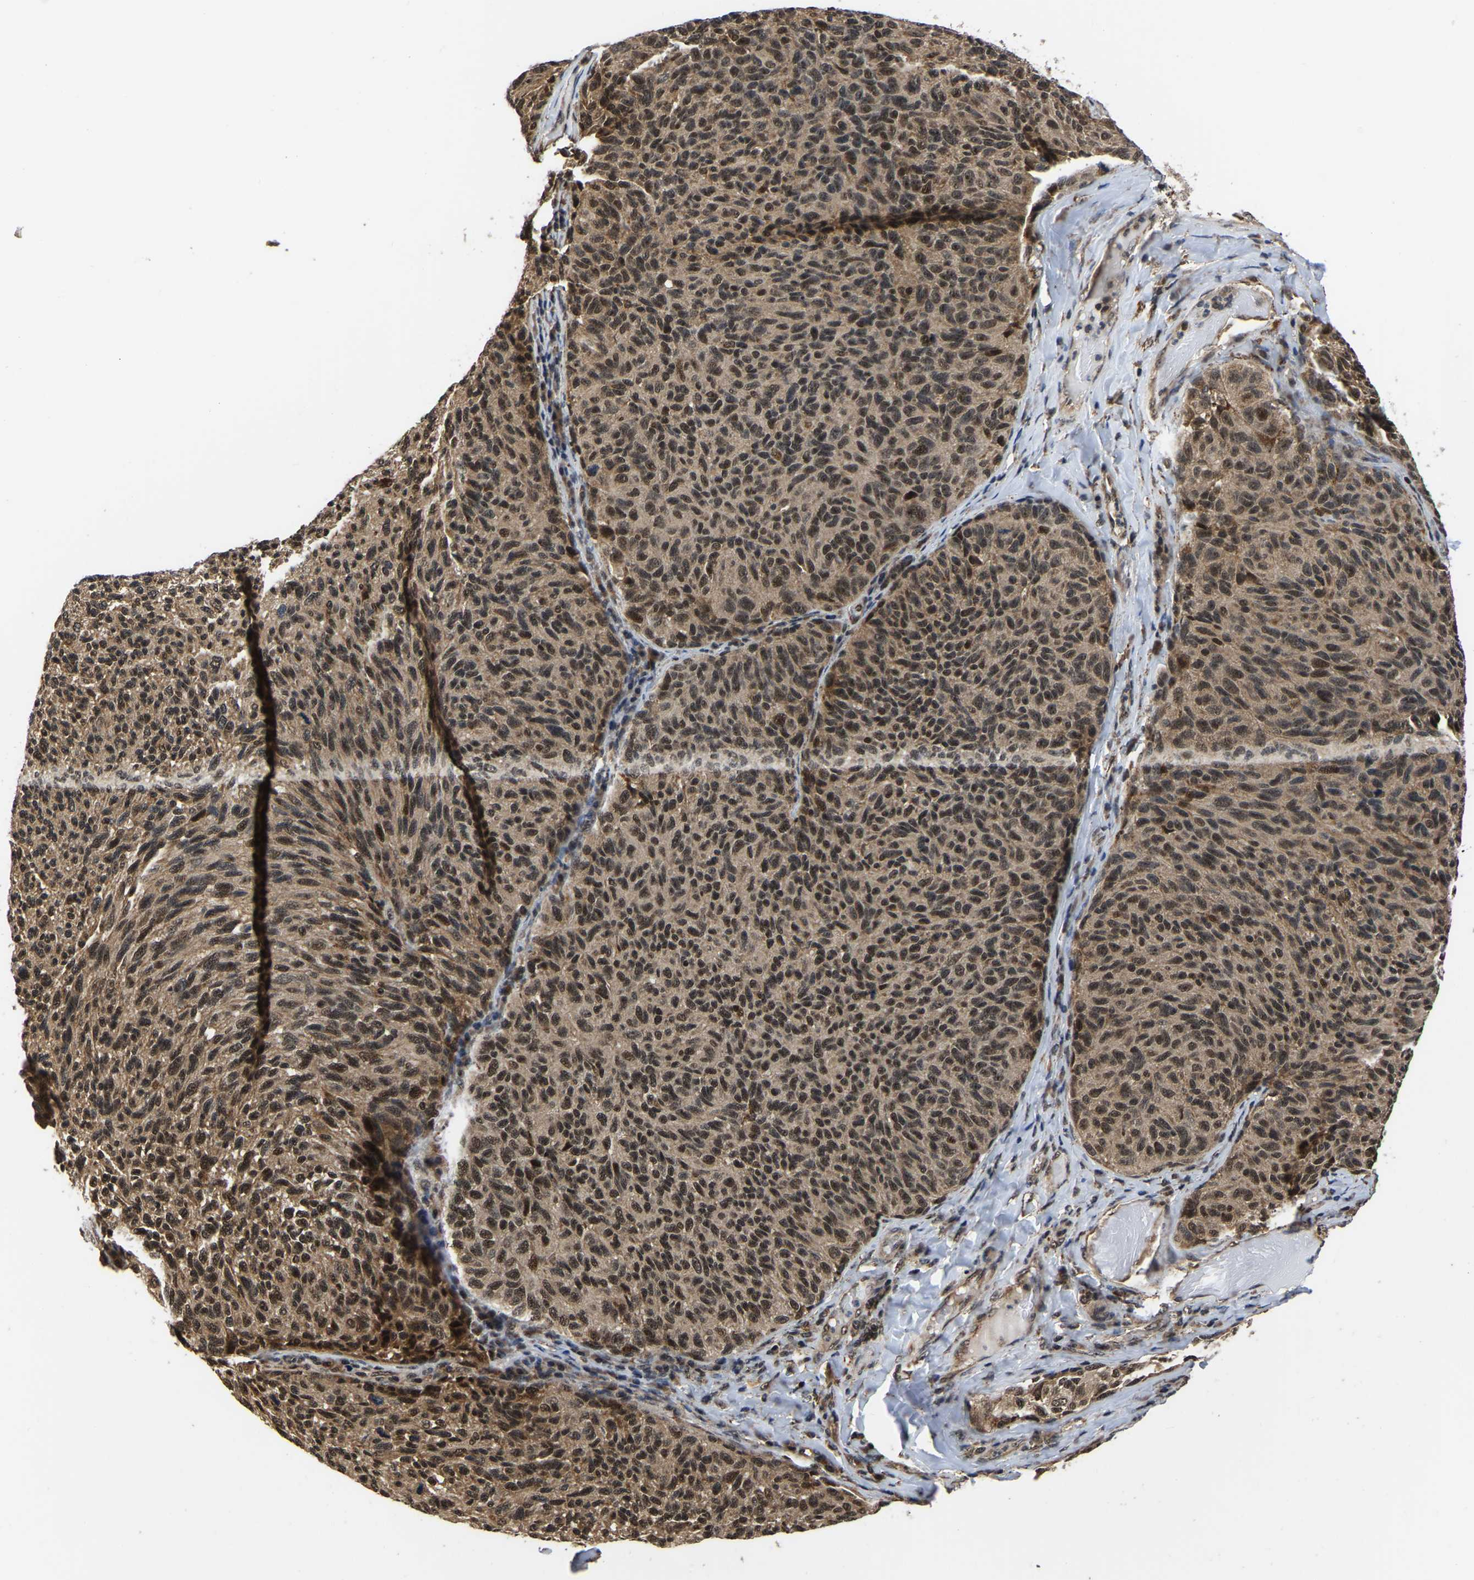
{"staining": {"intensity": "moderate", "quantity": ">75%", "location": "cytoplasmic/membranous,nuclear"}, "tissue": "melanoma", "cell_type": "Tumor cells", "image_type": "cancer", "snomed": [{"axis": "morphology", "description": "Malignant melanoma, NOS"}, {"axis": "topography", "description": "Skin"}], "caption": "Immunohistochemistry (IHC) micrograph of human malignant melanoma stained for a protein (brown), which shows medium levels of moderate cytoplasmic/membranous and nuclear positivity in about >75% of tumor cells.", "gene": "CIAO1", "patient": {"sex": "female", "age": 73}}